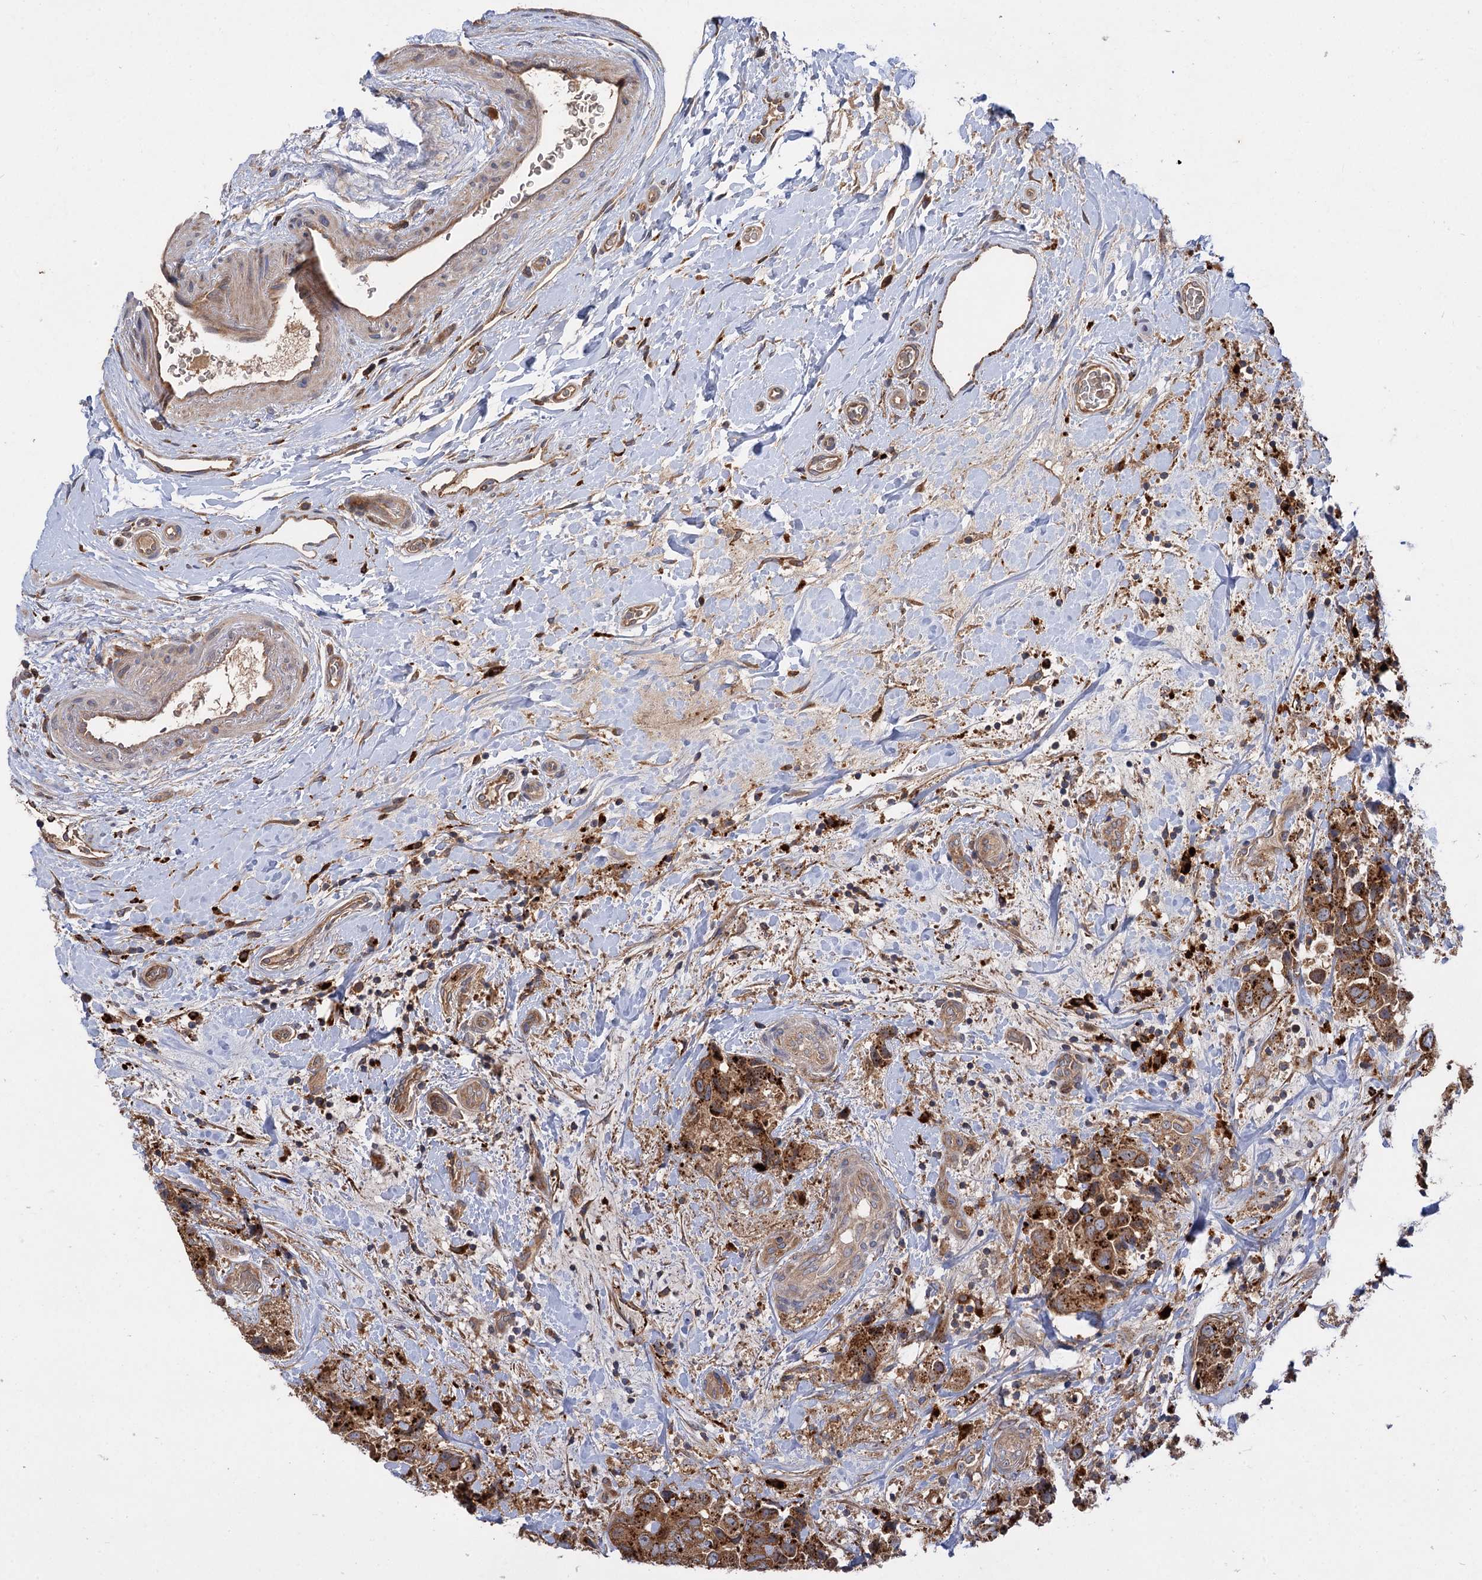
{"staining": {"intensity": "moderate", "quantity": ">75%", "location": "cytoplasmic/membranous"}, "tissue": "breast cancer", "cell_type": "Tumor cells", "image_type": "cancer", "snomed": [{"axis": "morphology", "description": "Duct carcinoma"}, {"axis": "topography", "description": "Breast"}], "caption": "A histopathology image showing moderate cytoplasmic/membranous positivity in about >75% of tumor cells in invasive ductal carcinoma (breast), as visualized by brown immunohistochemical staining.", "gene": "PATL1", "patient": {"sex": "female", "age": 62}}